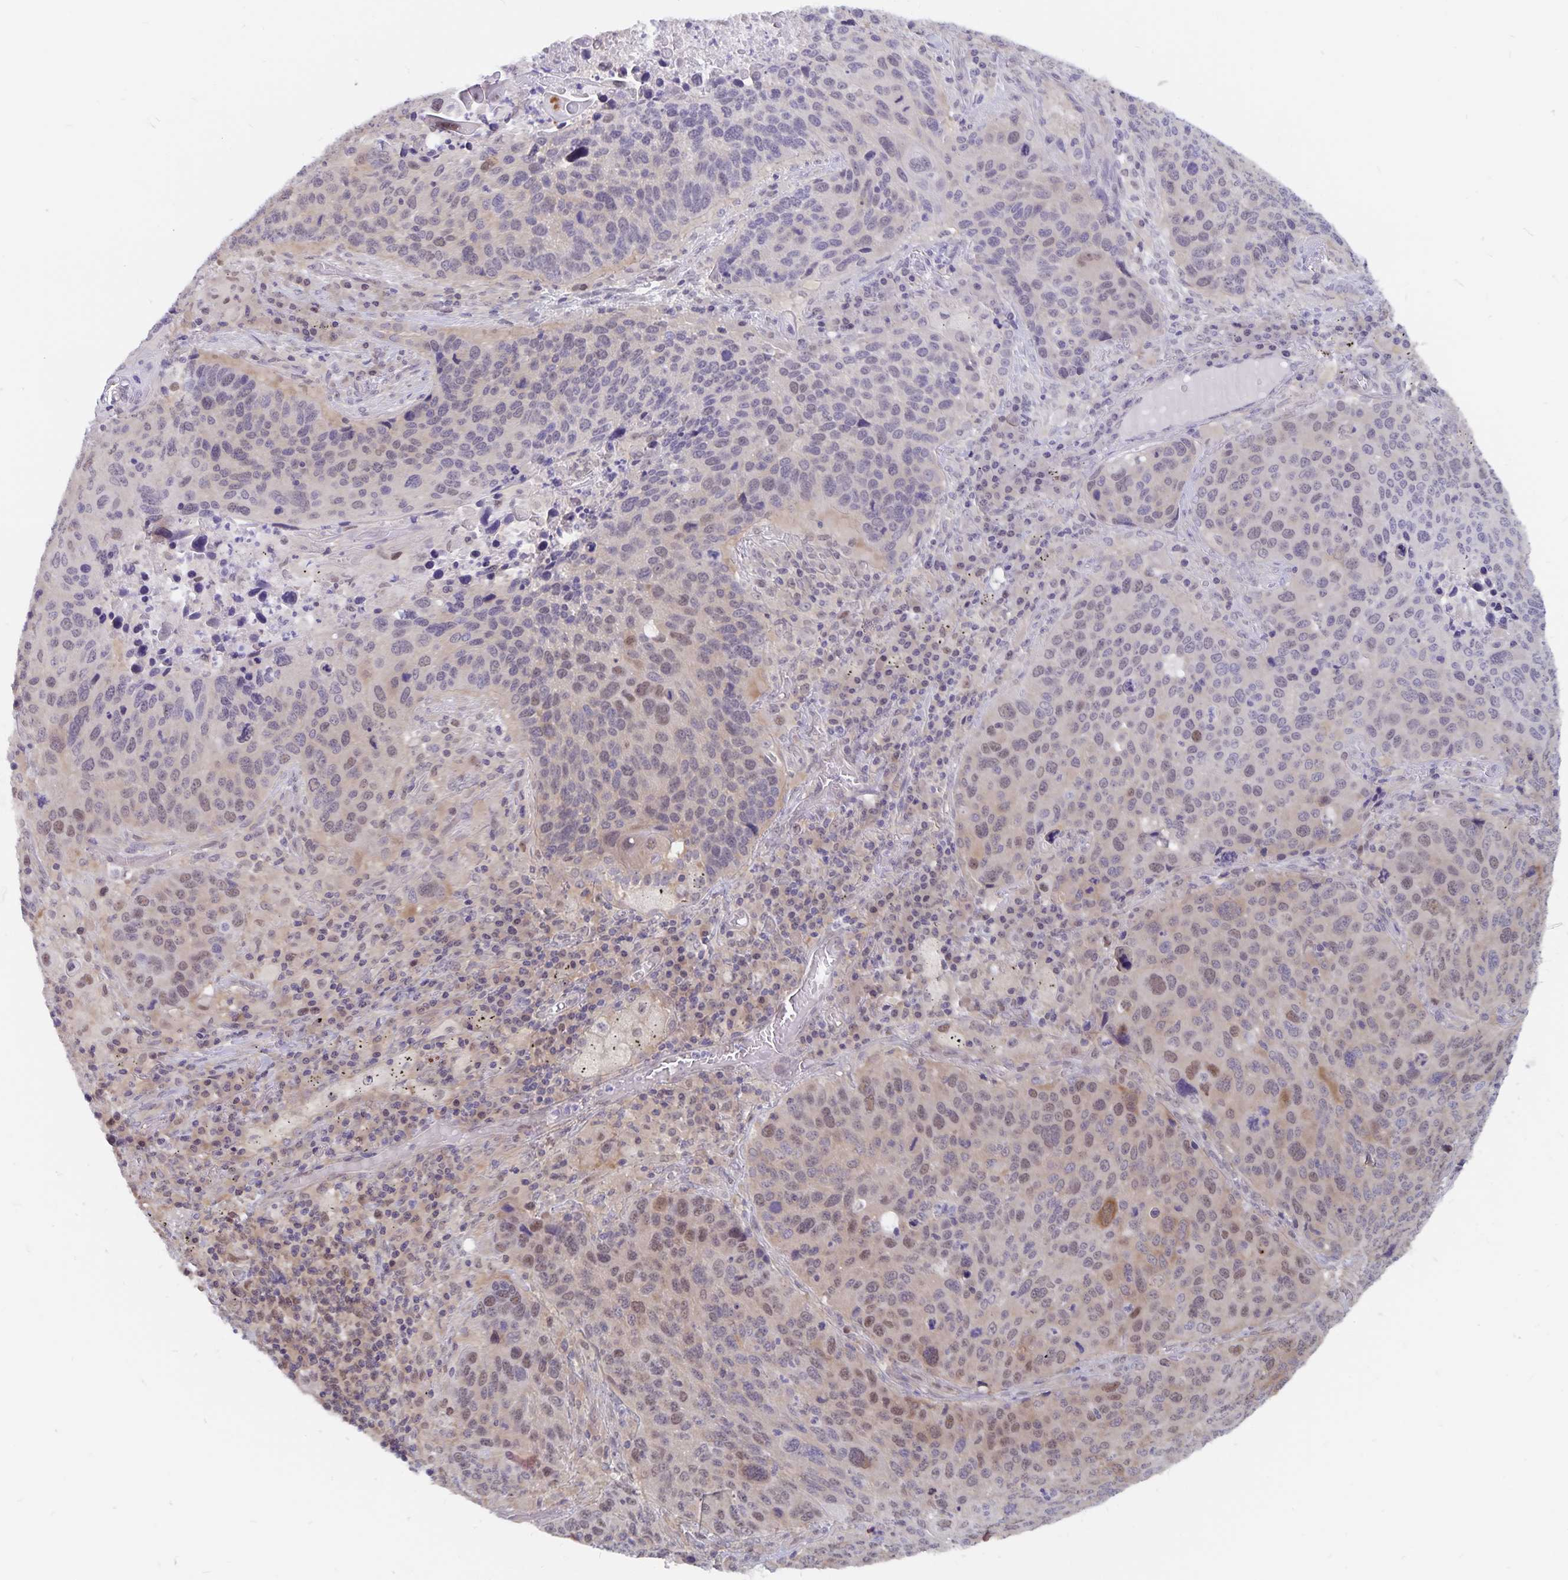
{"staining": {"intensity": "weak", "quantity": "<25%", "location": "nuclear"}, "tissue": "lung cancer", "cell_type": "Tumor cells", "image_type": "cancer", "snomed": [{"axis": "morphology", "description": "Squamous cell carcinoma, NOS"}, {"axis": "topography", "description": "Lung"}], "caption": "DAB (3,3'-diaminobenzidine) immunohistochemical staining of human lung cancer displays no significant positivity in tumor cells.", "gene": "BAG6", "patient": {"sex": "male", "age": 68}}